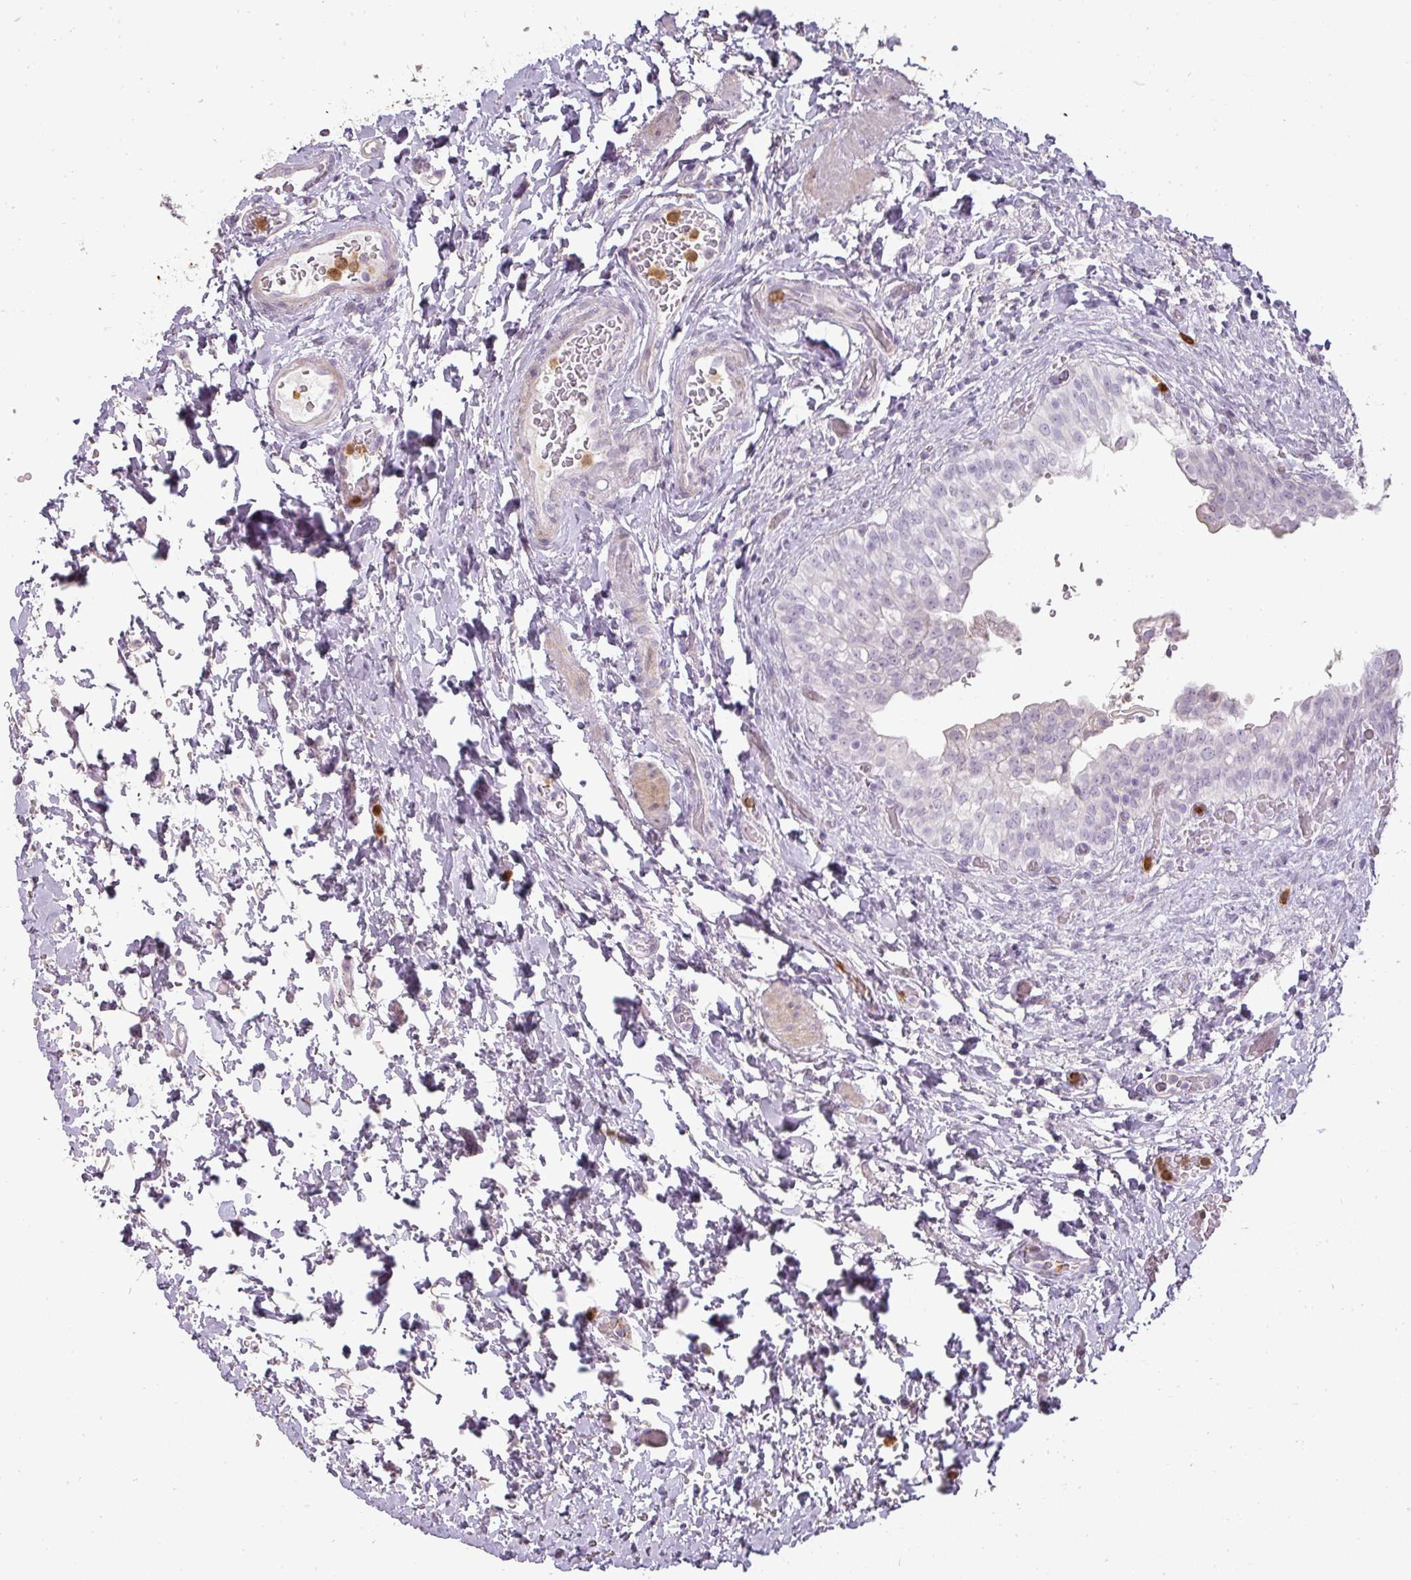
{"staining": {"intensity": "negative", "quantity": "none", "location": "none"}, "tissue": "urinary bladder", "cell_type": "Urothelial cells", "image_type": "normal", "snomed": [{"axis": "morphology", "description": "Normal tissue, NOS"}, {"axis": "topography", "description": "Urinary bladder"}], "caption": "A high-resolution photomicrograph shows IHC staining of benign urinary bladder, which demonstrates no significant expression in urothelial cells.", "gene": "BIK", "patient": {"sex": "male", "age": 69}}